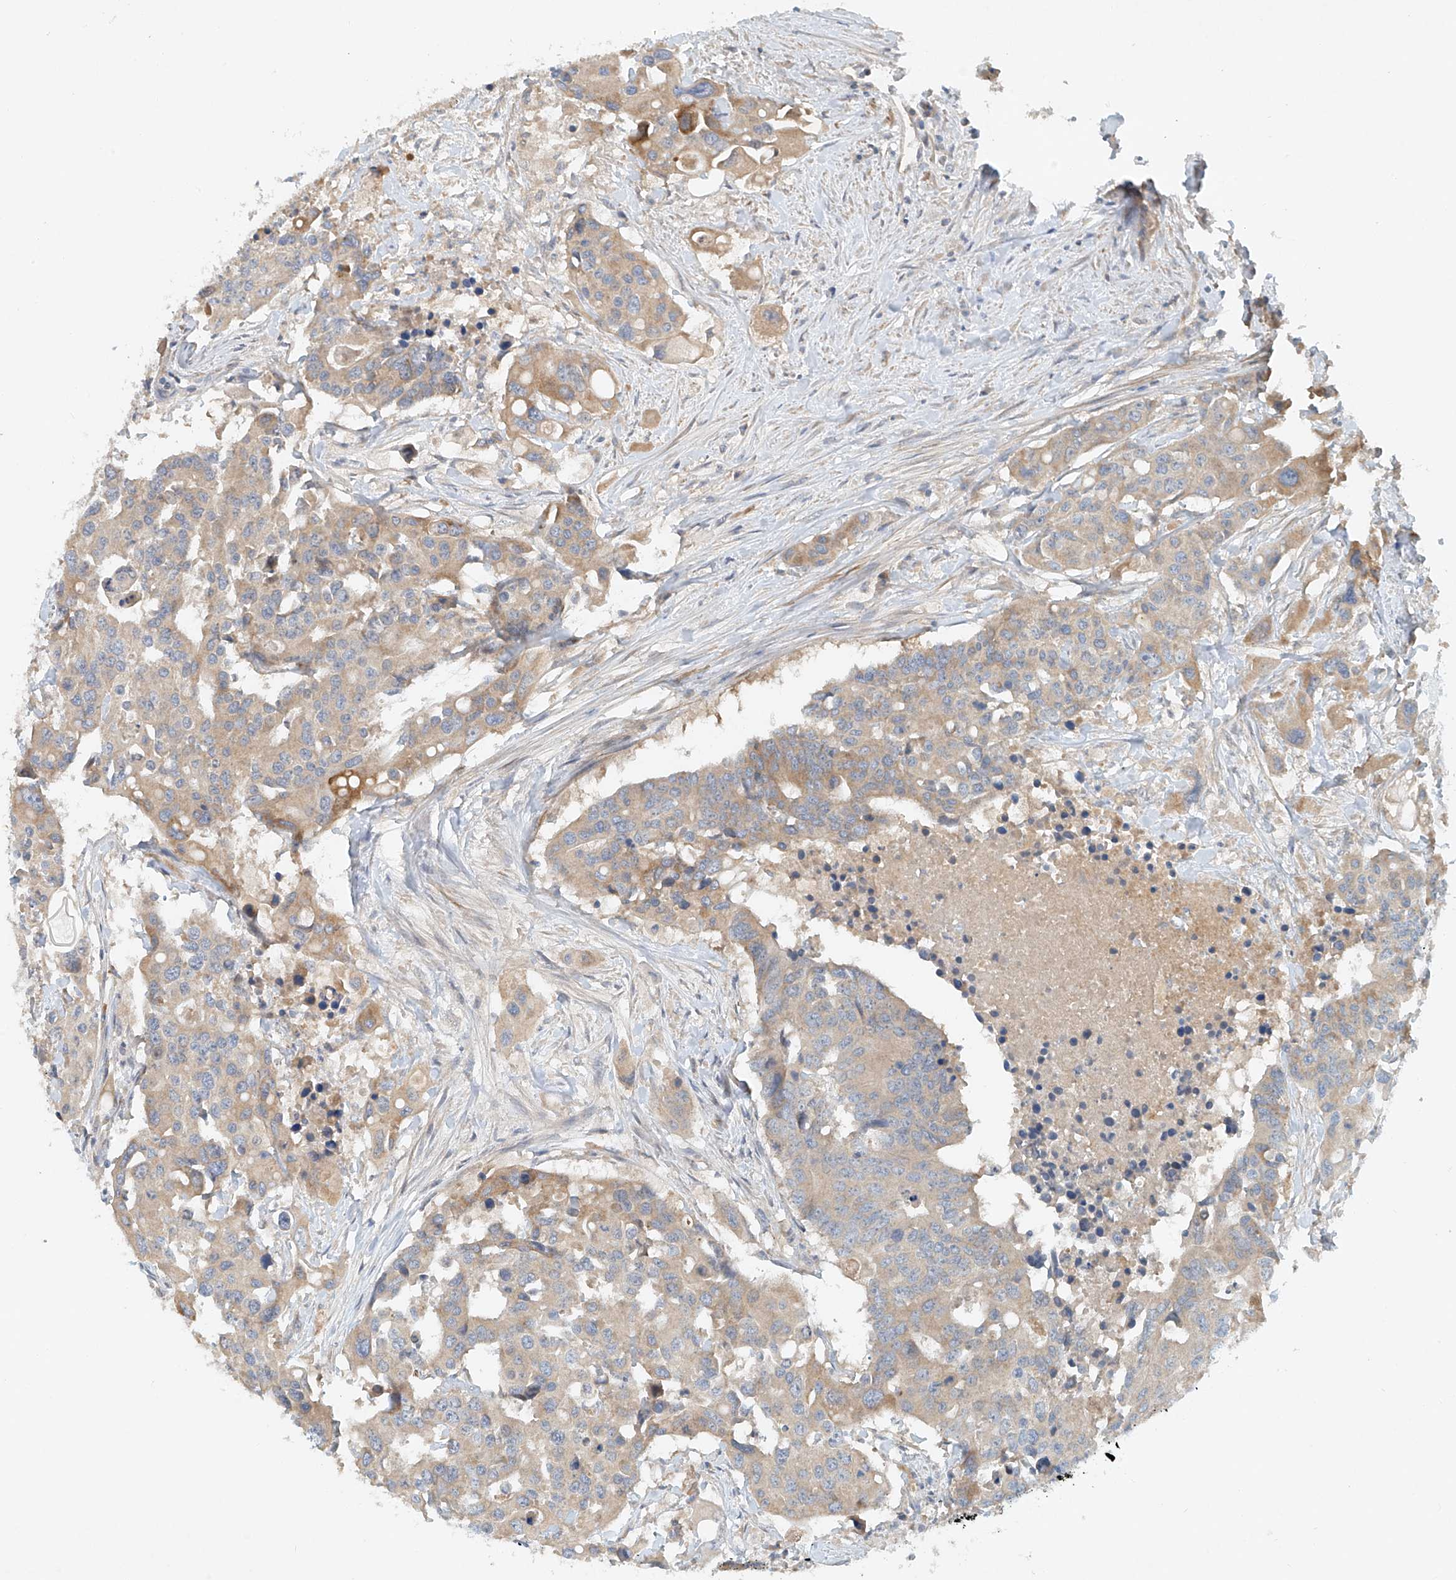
{"staining": {"intensity": "moderate", "quantity": "25%-75%", "location": "cytoplasmic/membranous"}, "tissue": "colorectal cancer", "cell_type": "Tumor cells", "image_type": "cancer", "snomed": [{"axis": "morphology", "description": "Adenocarcinoma, NOS"}, {"axis": "topography", "description": "Colon"}], "caption": "Immunohistochemistry (IHC) (DAB) staining of human colorectal cancer (adenocarcinoma) displays moderate cytoplasmic/membranous protein staining in about 25%-75% of tumor cells.", "gene": "LYRM9", "patient": {"sex": "male", "age": 77}}